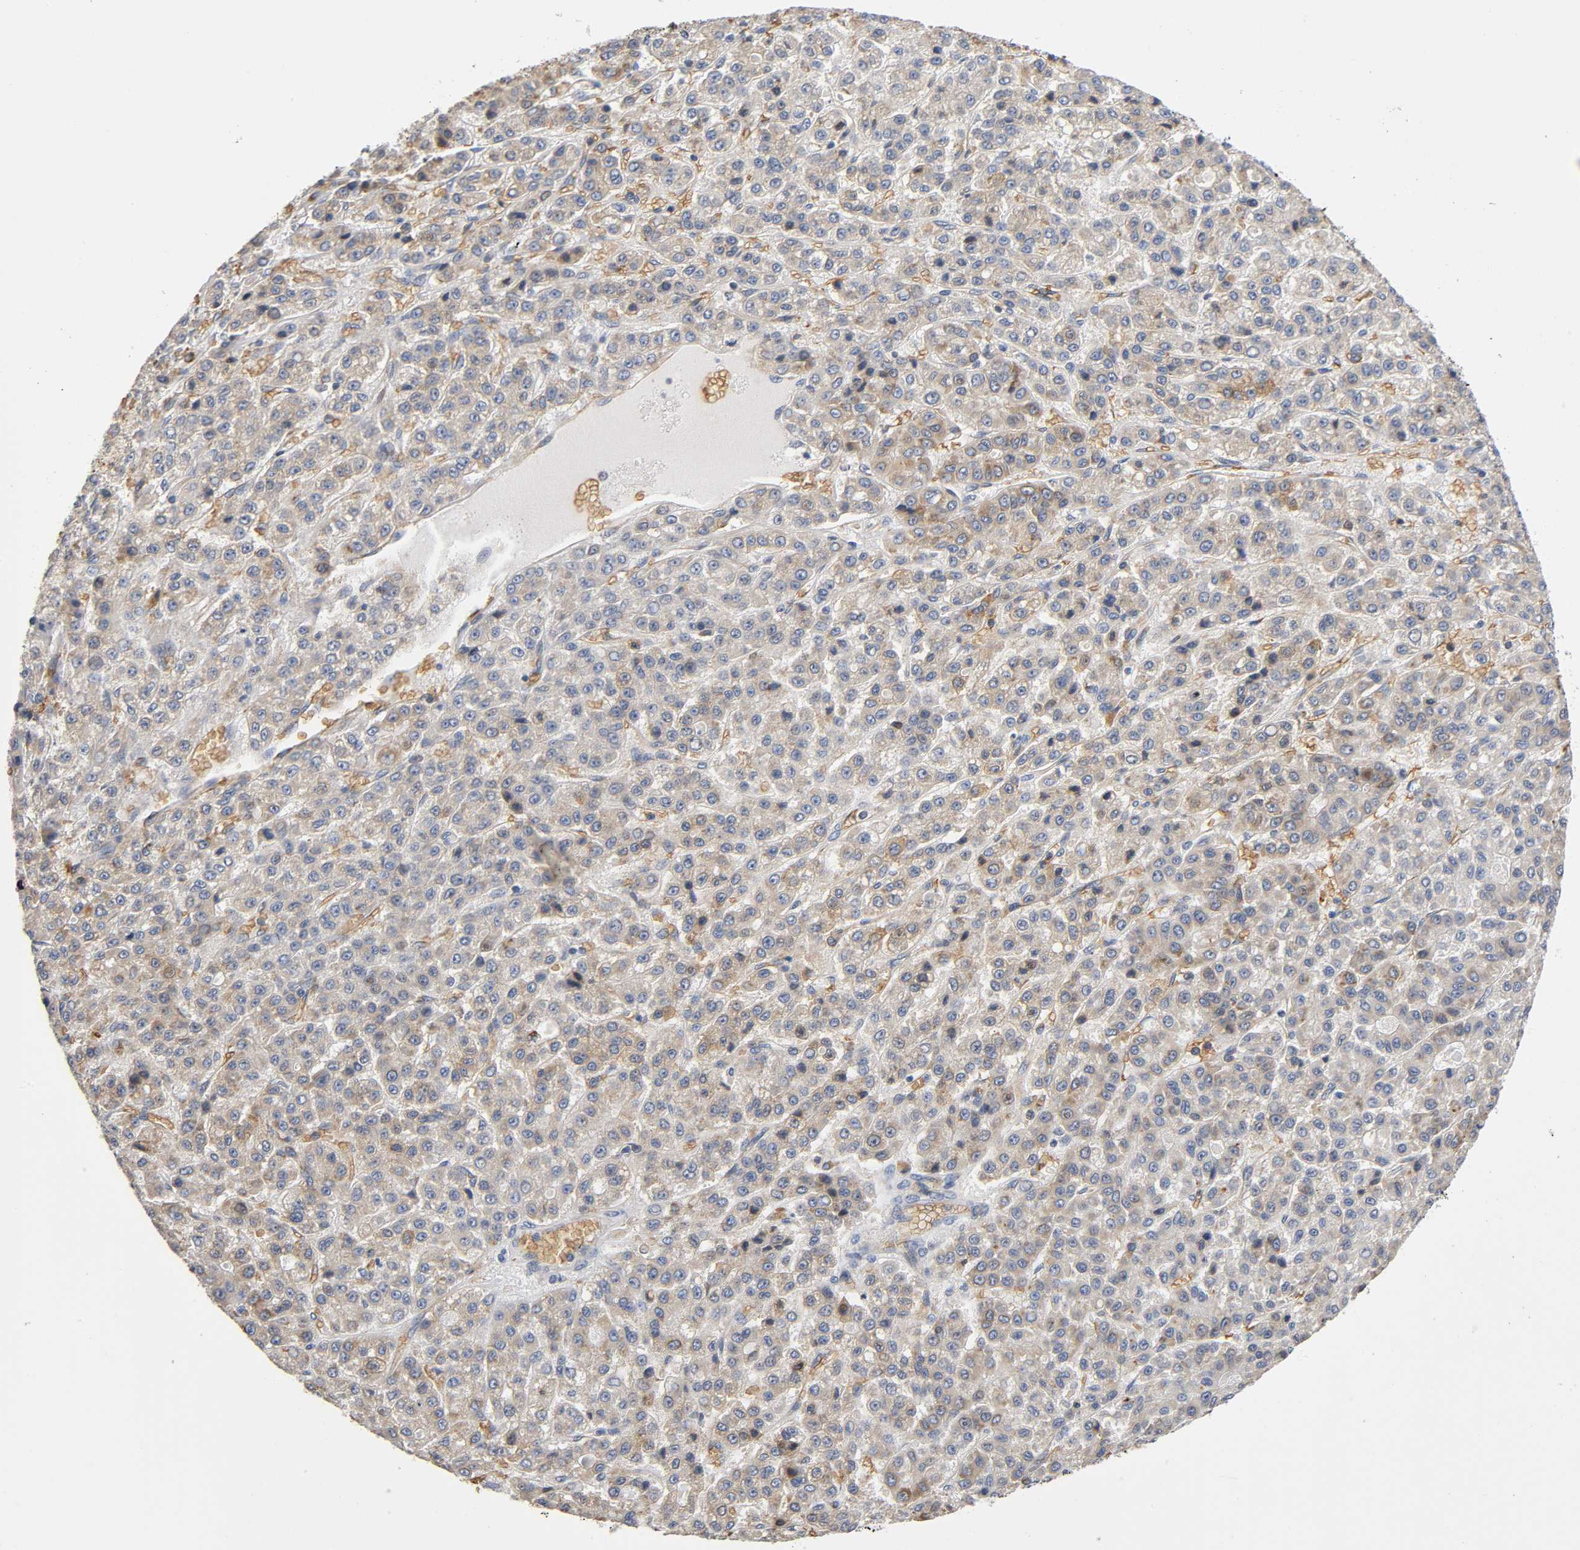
{"staining": {"intensity": "weak", "quantity": "25%-75%", "location": "cytoplasmic/membranous"}, "tissue": "liver cancer", "cell_type": "Tumor cells", "image_type": "cancer", "snomed": [{"axis": "morphology", "description": "Carcinoma, Hepatocellular, NOS"}, {"axis": "topography", "description": "Liver"}], "caption": "Protein expression analysis of human liver cancer (hepatocellular carcinoma) reveals weak cytoplasmic/membranous expression in about 25%-75% of tumor cells.", "gene": "UCKL1", "patient": {"sex": "male", "age": 70}}